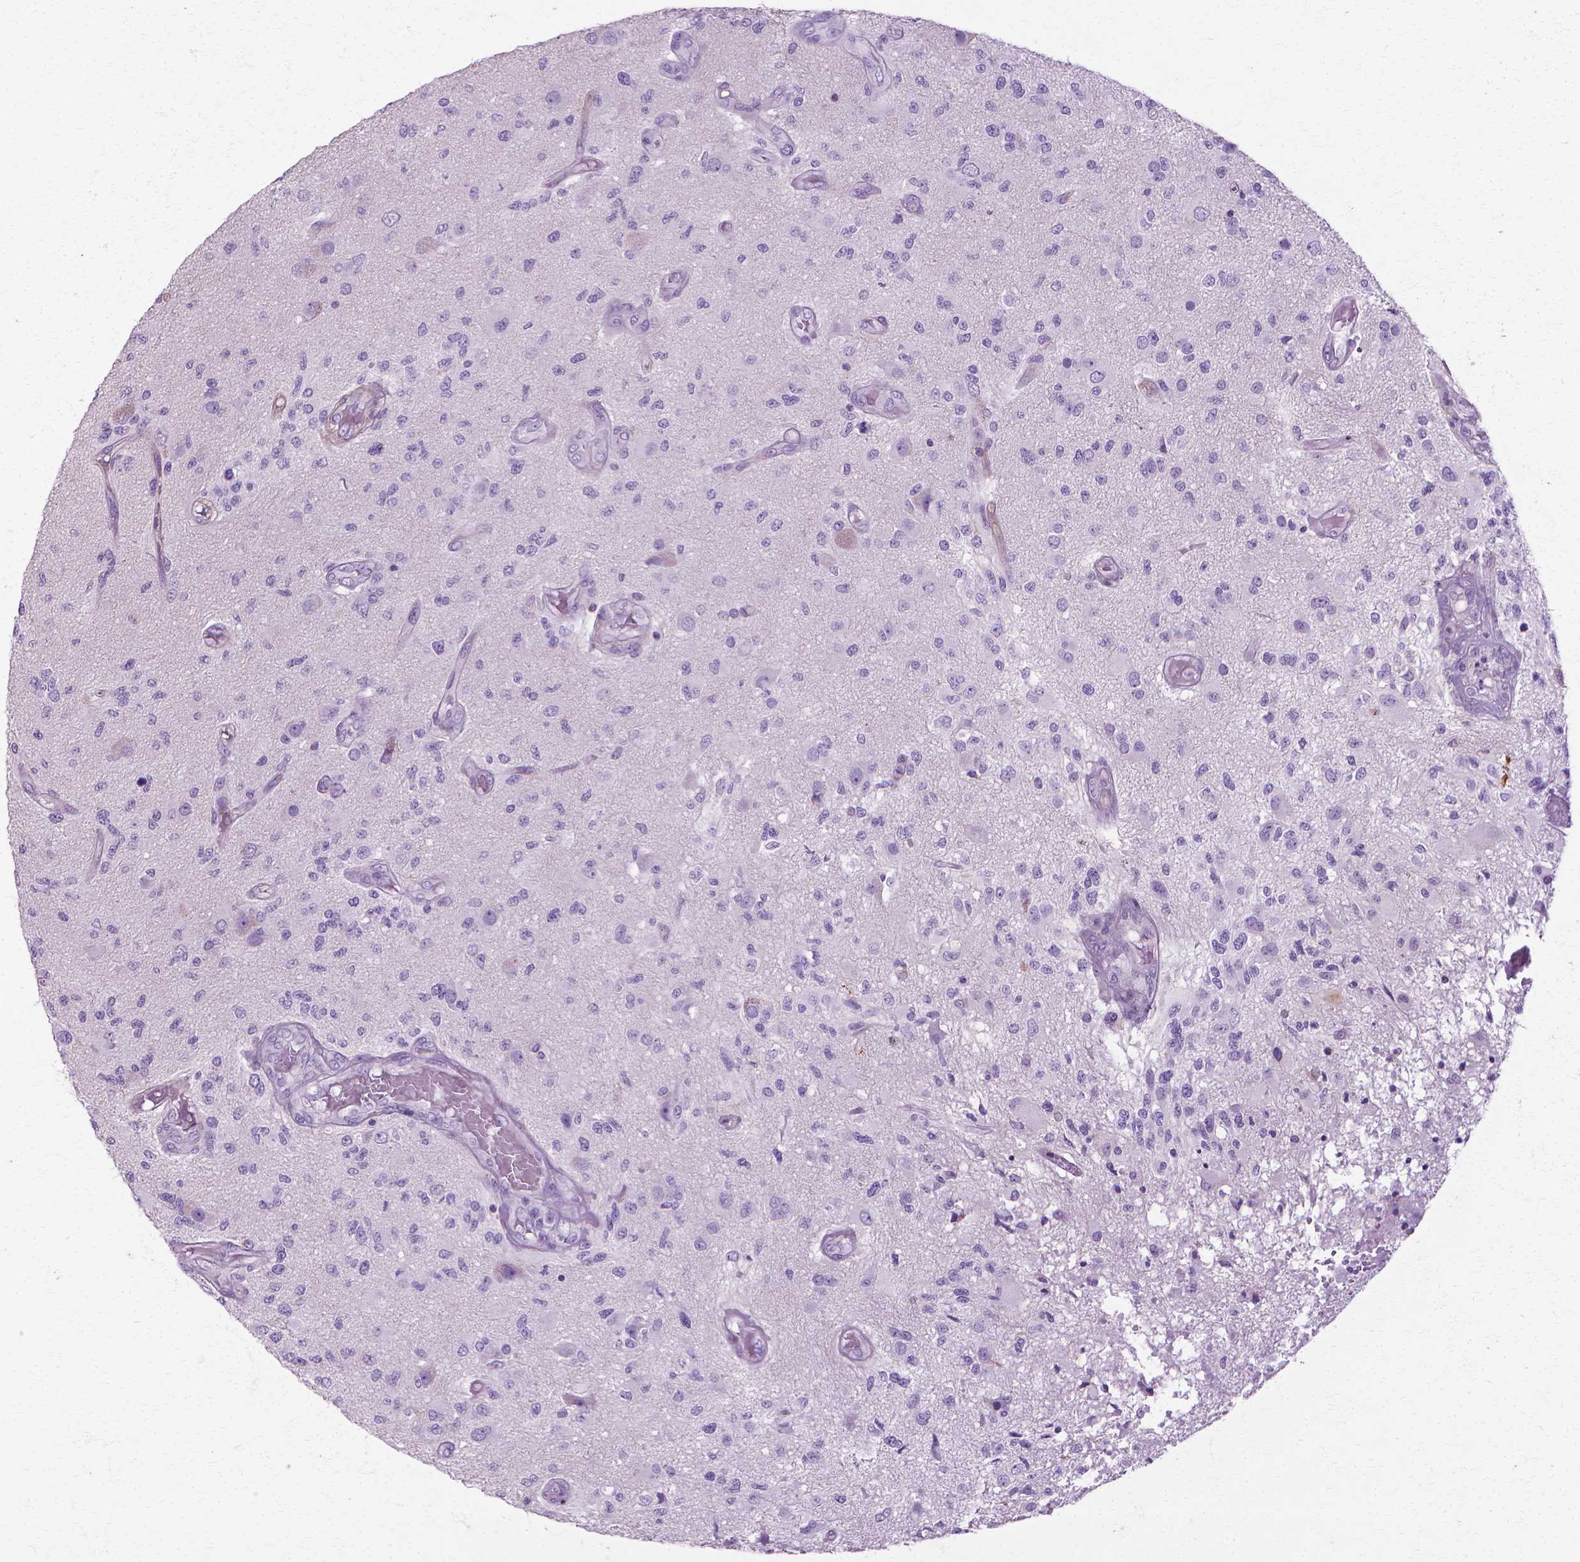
{"staining": {"intensity": "negative", "quantity": "none", "location": "none"}, "tissue": "glioma", "cell_type": "Tumor cells", "image_type": "cancer", "snomed": [{"axis": "morphology", "description": "Glioma, malignant, High grade"}, {"axis": "topography", "description": "Brain"}], "caption": "Image shows no significant protein positivity in tumor cells of glioma.", "gene": "CFAP157", "patient": {"sex": "female", "age": 63}}